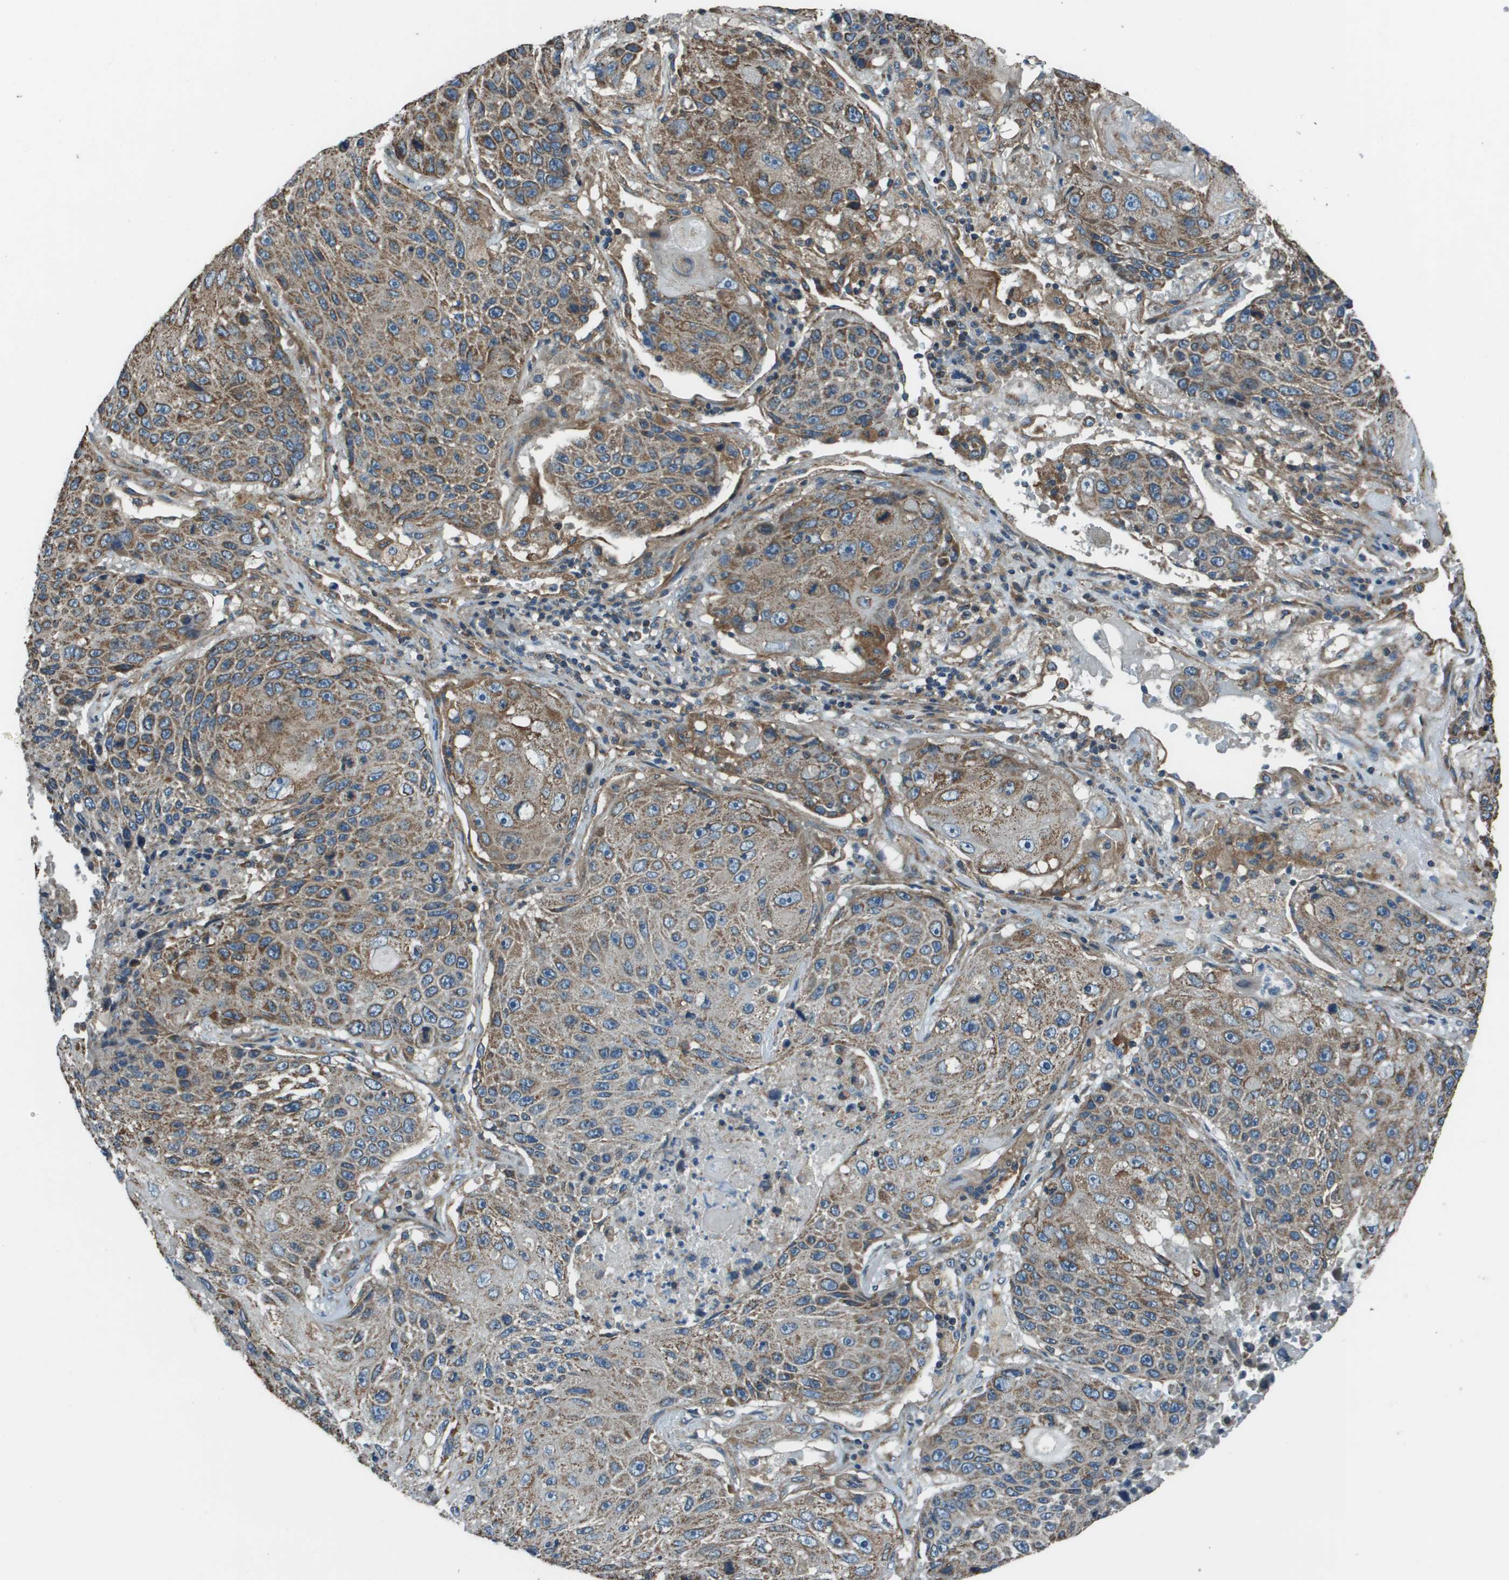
{"staining": {"intensity": "moderate", "quantity": ">75%", "location": "cytoplasmic/membranous"}, "tissue": "lung cancer", "cell_type": "Tumor cells", "image_type": "cancer", "snomed": [{"axis": "morphology", "description": "Squamous cell carcinoma, NOS"}, {"axis": "topography", "description": "Lung"}], "caption": "IHC micrograph of neoplastic tissue: human lung squamous cell carcinoma stained using IHC reveals medium levels of moderate protein expression localized specifically in the cytoplasmic/membranous of tumor cells, appearing as a cytoplasmic/membranous brown color.", "gene": "TMEM51", "patient": {"sex": "male", "age": 61}}